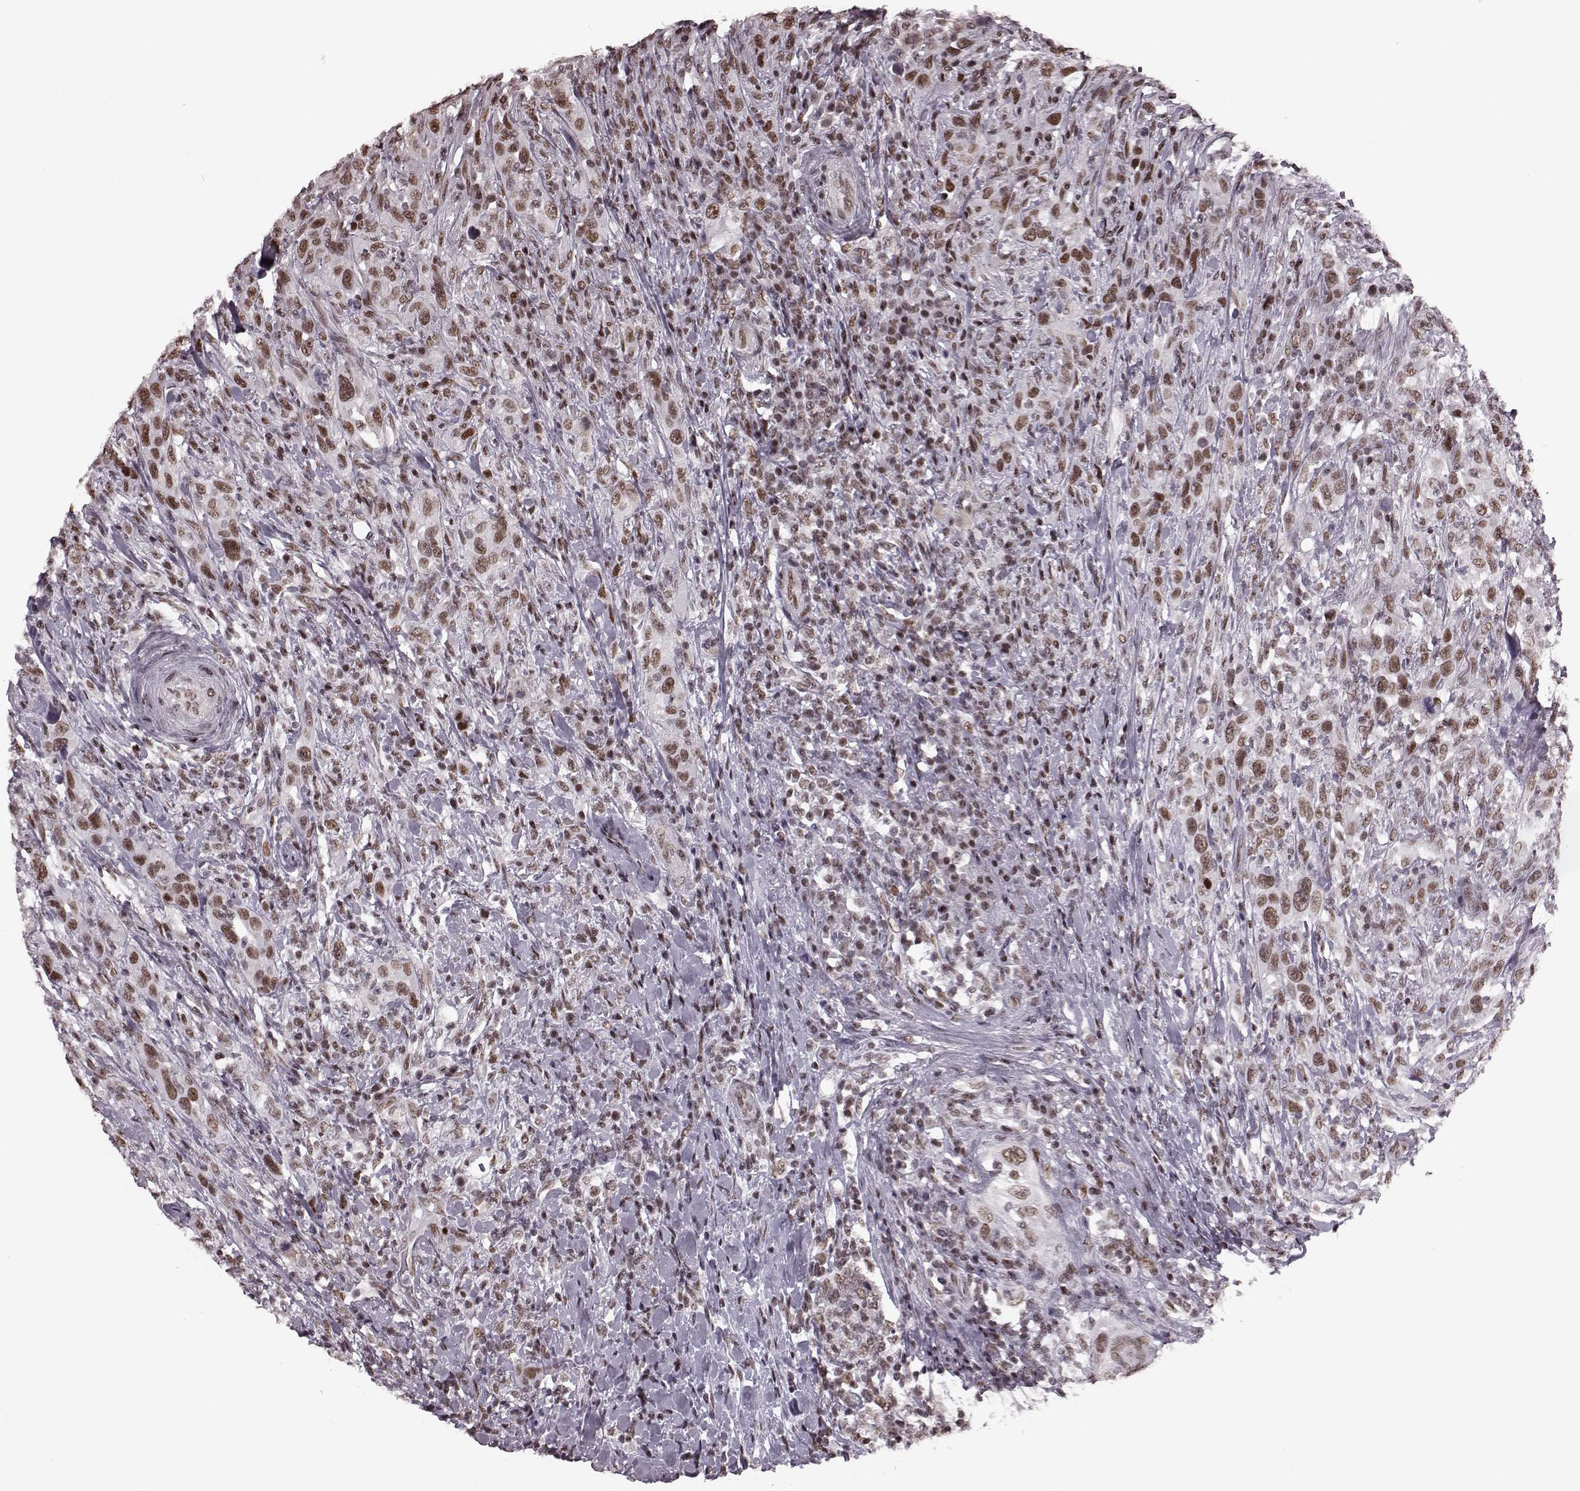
{"staining": {"intensity": "moderate", "quantity": ">75%", "location": "nuclear"}, "tissue": "urothelial cancer", "cell_type": "Tumor cells", "image_type": "cancer", "snomed": [{"axis": "morphology", "description": "Urothelial carcinoma, NOS"}, {"axis": "morphology", "description": "Urothelial carcinoma, High grade"}, {"axis": "topography", "description": "Urinary bladder"}], "caption": "Protein positivity by IHC demonstrates moderate nuclear expression in about >75% of tumor cells in urothelial carcinoma (high-grade).", "gene": "NR2C1", "patient": {"sex": "female", "age": 64}}